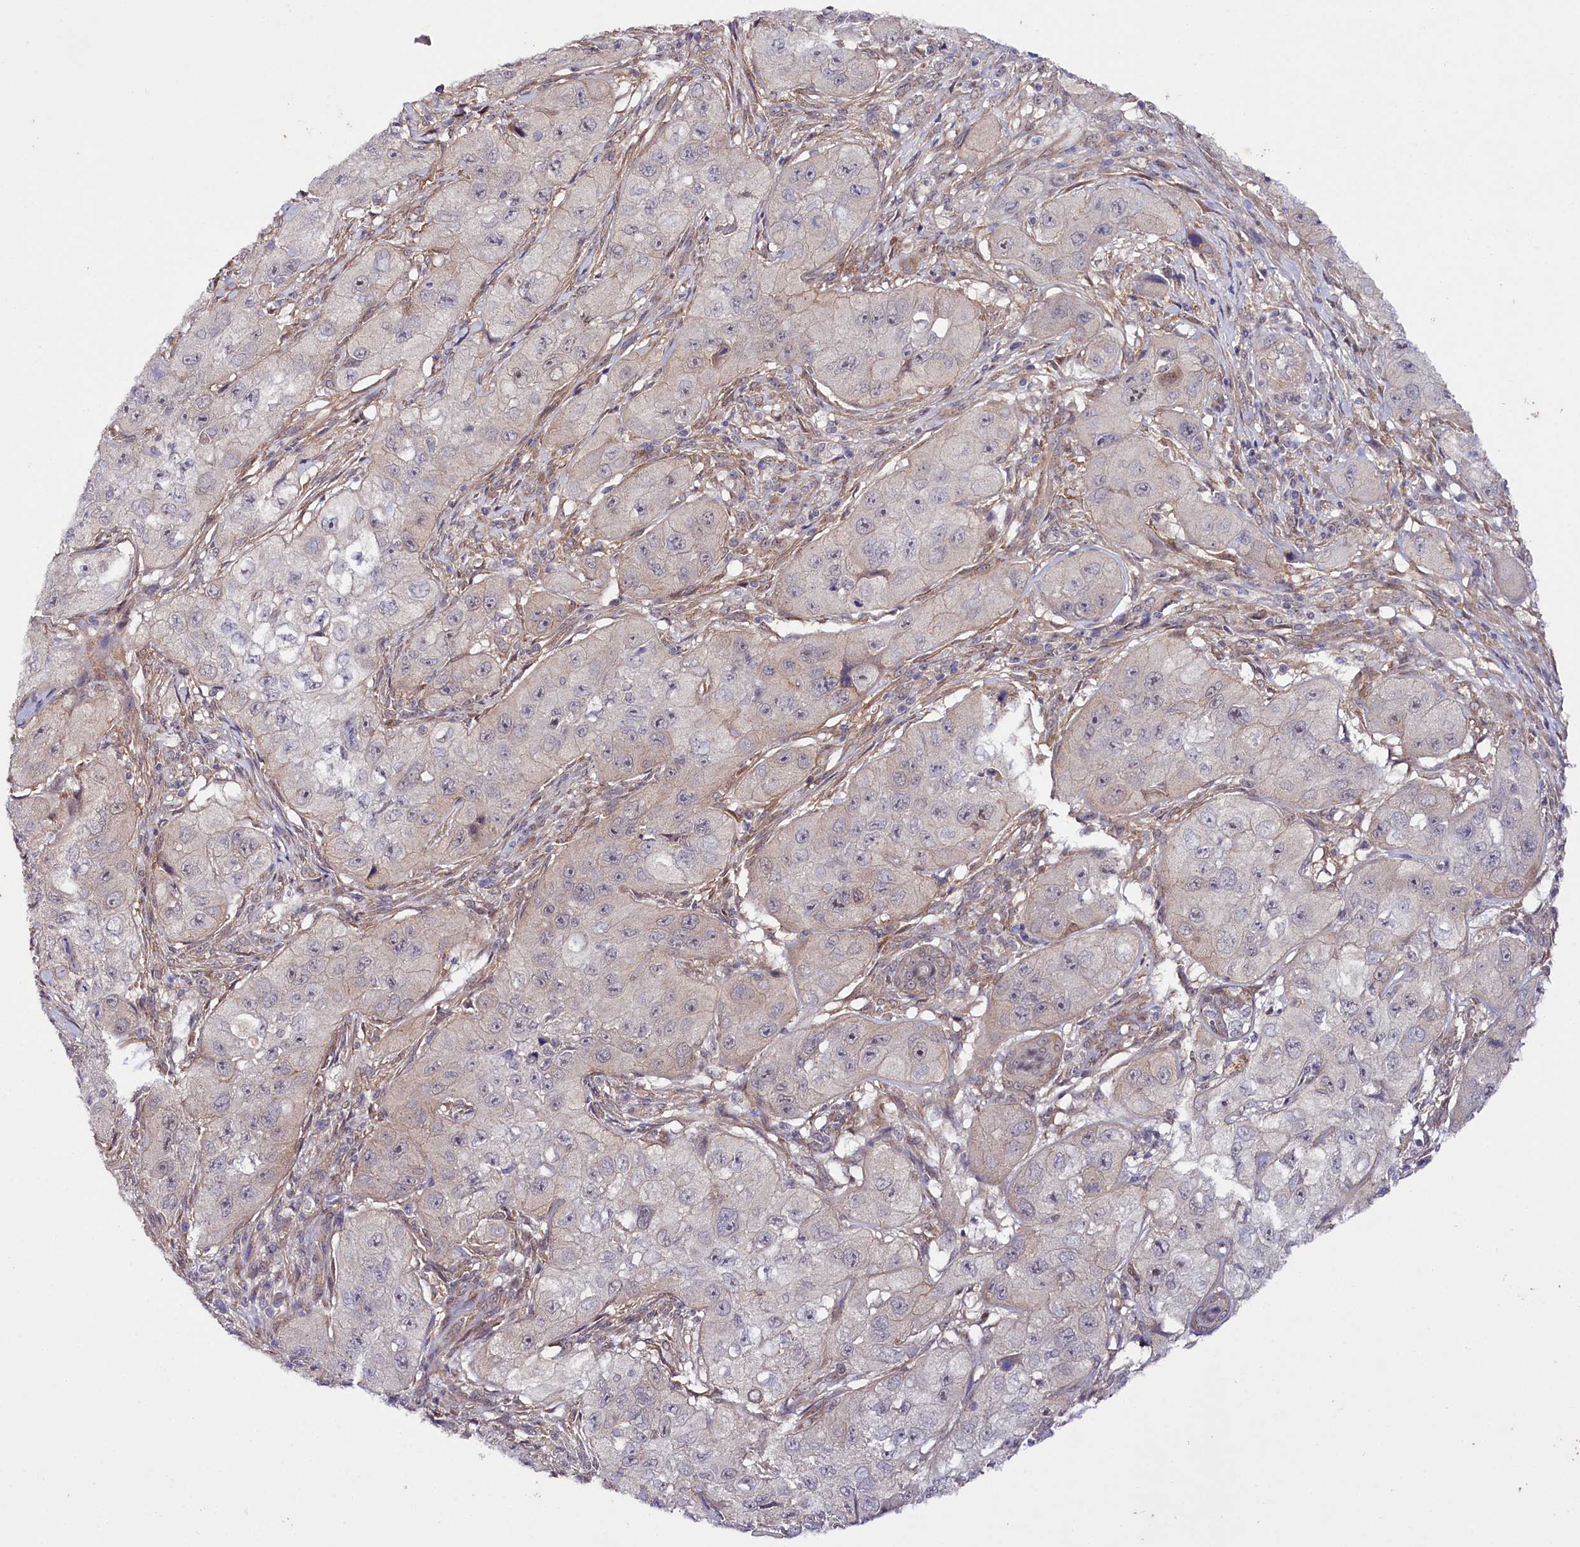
{"staining": {"intensity": "negative", "quantity": "none", "location": "none"}, "tissue": "skin cancer", "cell_type": "Tumor cells", "image_type": "cancer", "snomed": [{"axis": "morphology", "description": "Squamous cell carcinoma, NOS"}, {"axis": "topography", "description": "Skin"}, {"axis": "topography", "description": "Subcutis"}], "caption": "The image exhibits no staining of tumor cells in skin squamous cell carcinoma.", "gene": "PHLDB1", "patient": {"sex": "male", "age": 73}}